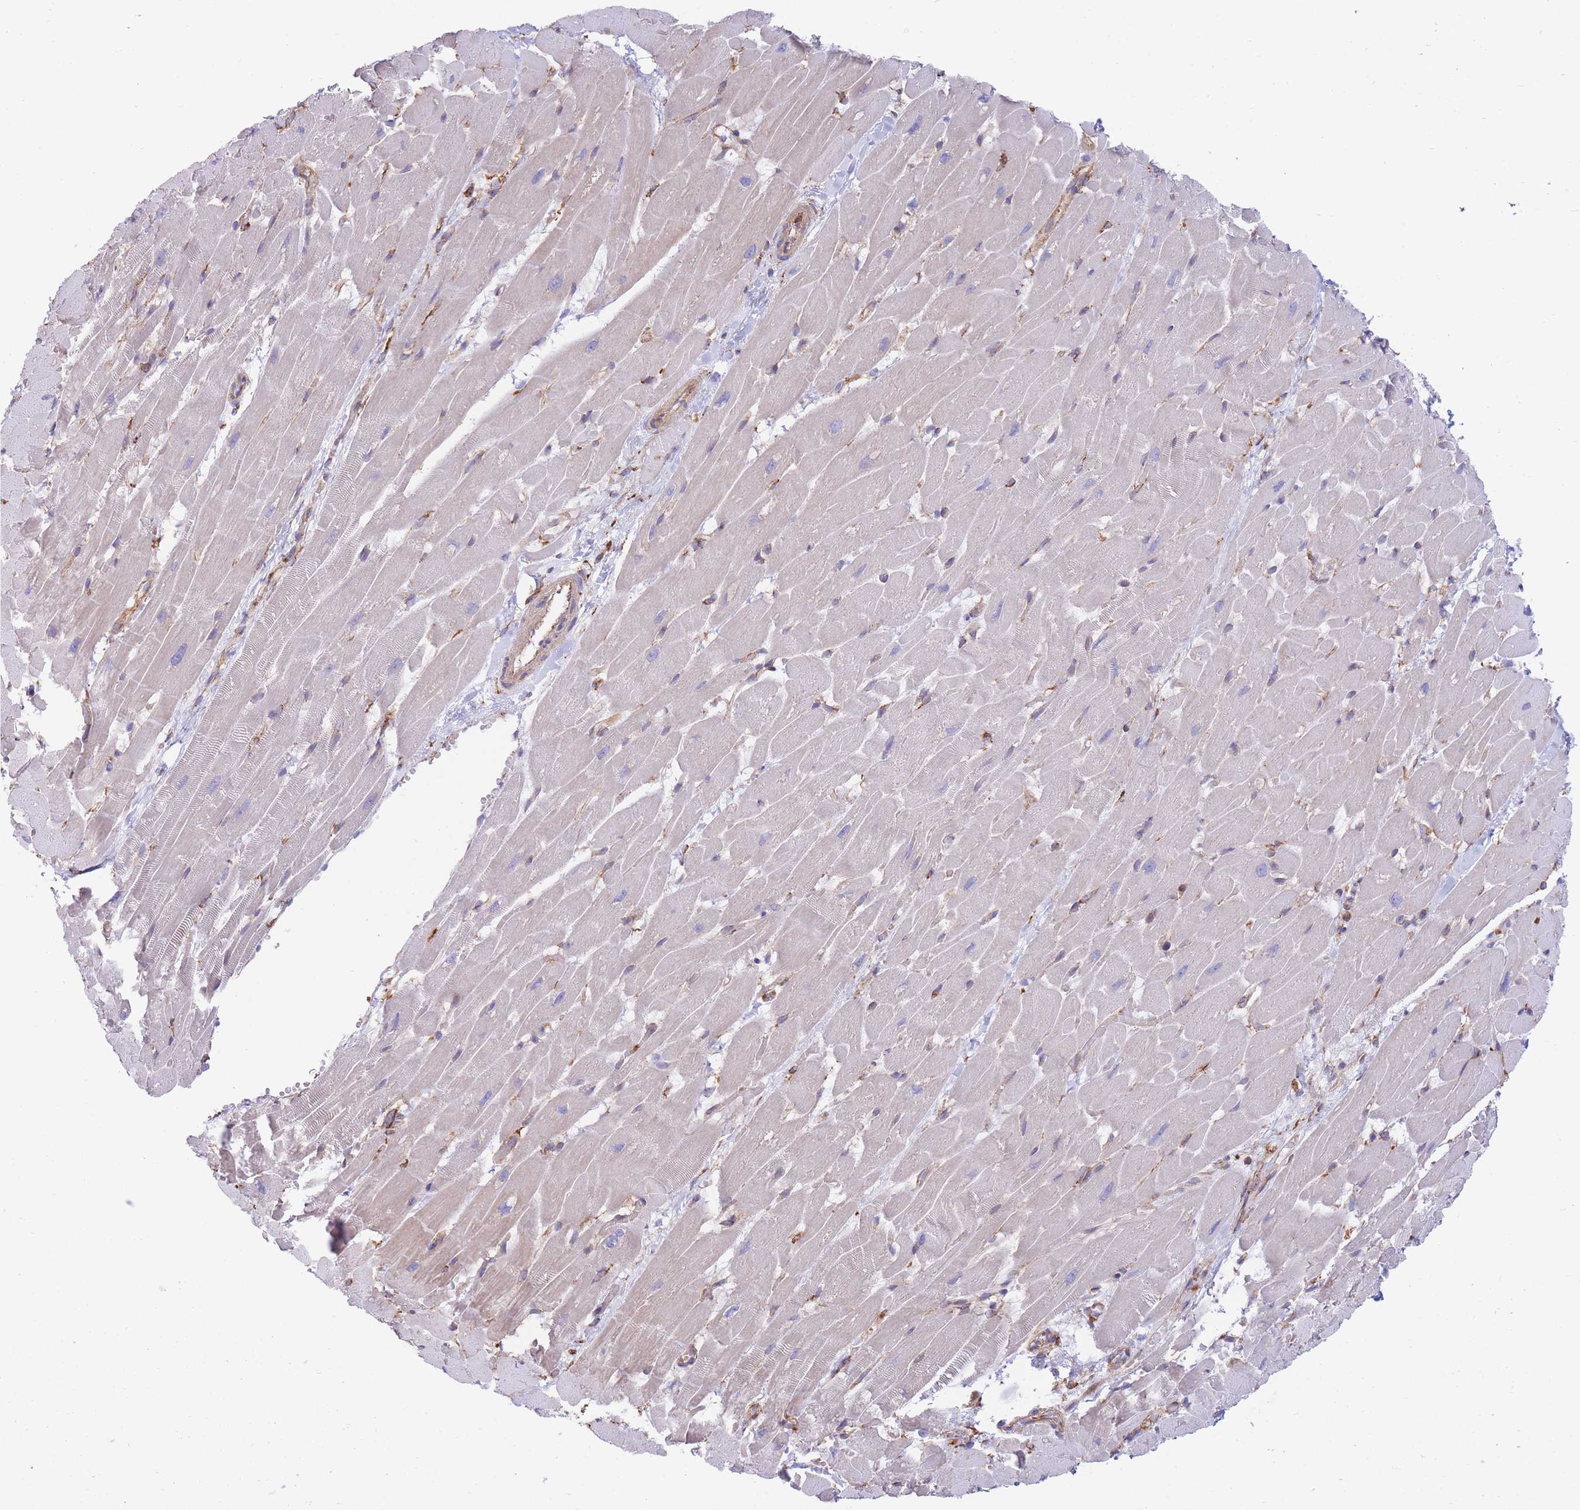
{"staining": {"intensity": "negative", "quantity": "none", "location": "none"}, "tissue": "heart muscle", "cell_type": "Cardiomyocytes", "image_type": "normal", "snomed": [{"axis": "morphology", "description": "Normal tissue, NOS"}, {"axis": "topography", "description": "Heart"}], "caption": "The micrograph demonstrates no significant expression in cardiomyocytes of heart muscle. The staining was performed using DAB to visualize the protein expression in brown, while the nuclei were stained in blue with hematoxylin (Magnification: 20x).", "gene": "LRRN4CL", "patient": {"sex": "male", "age": 37}}